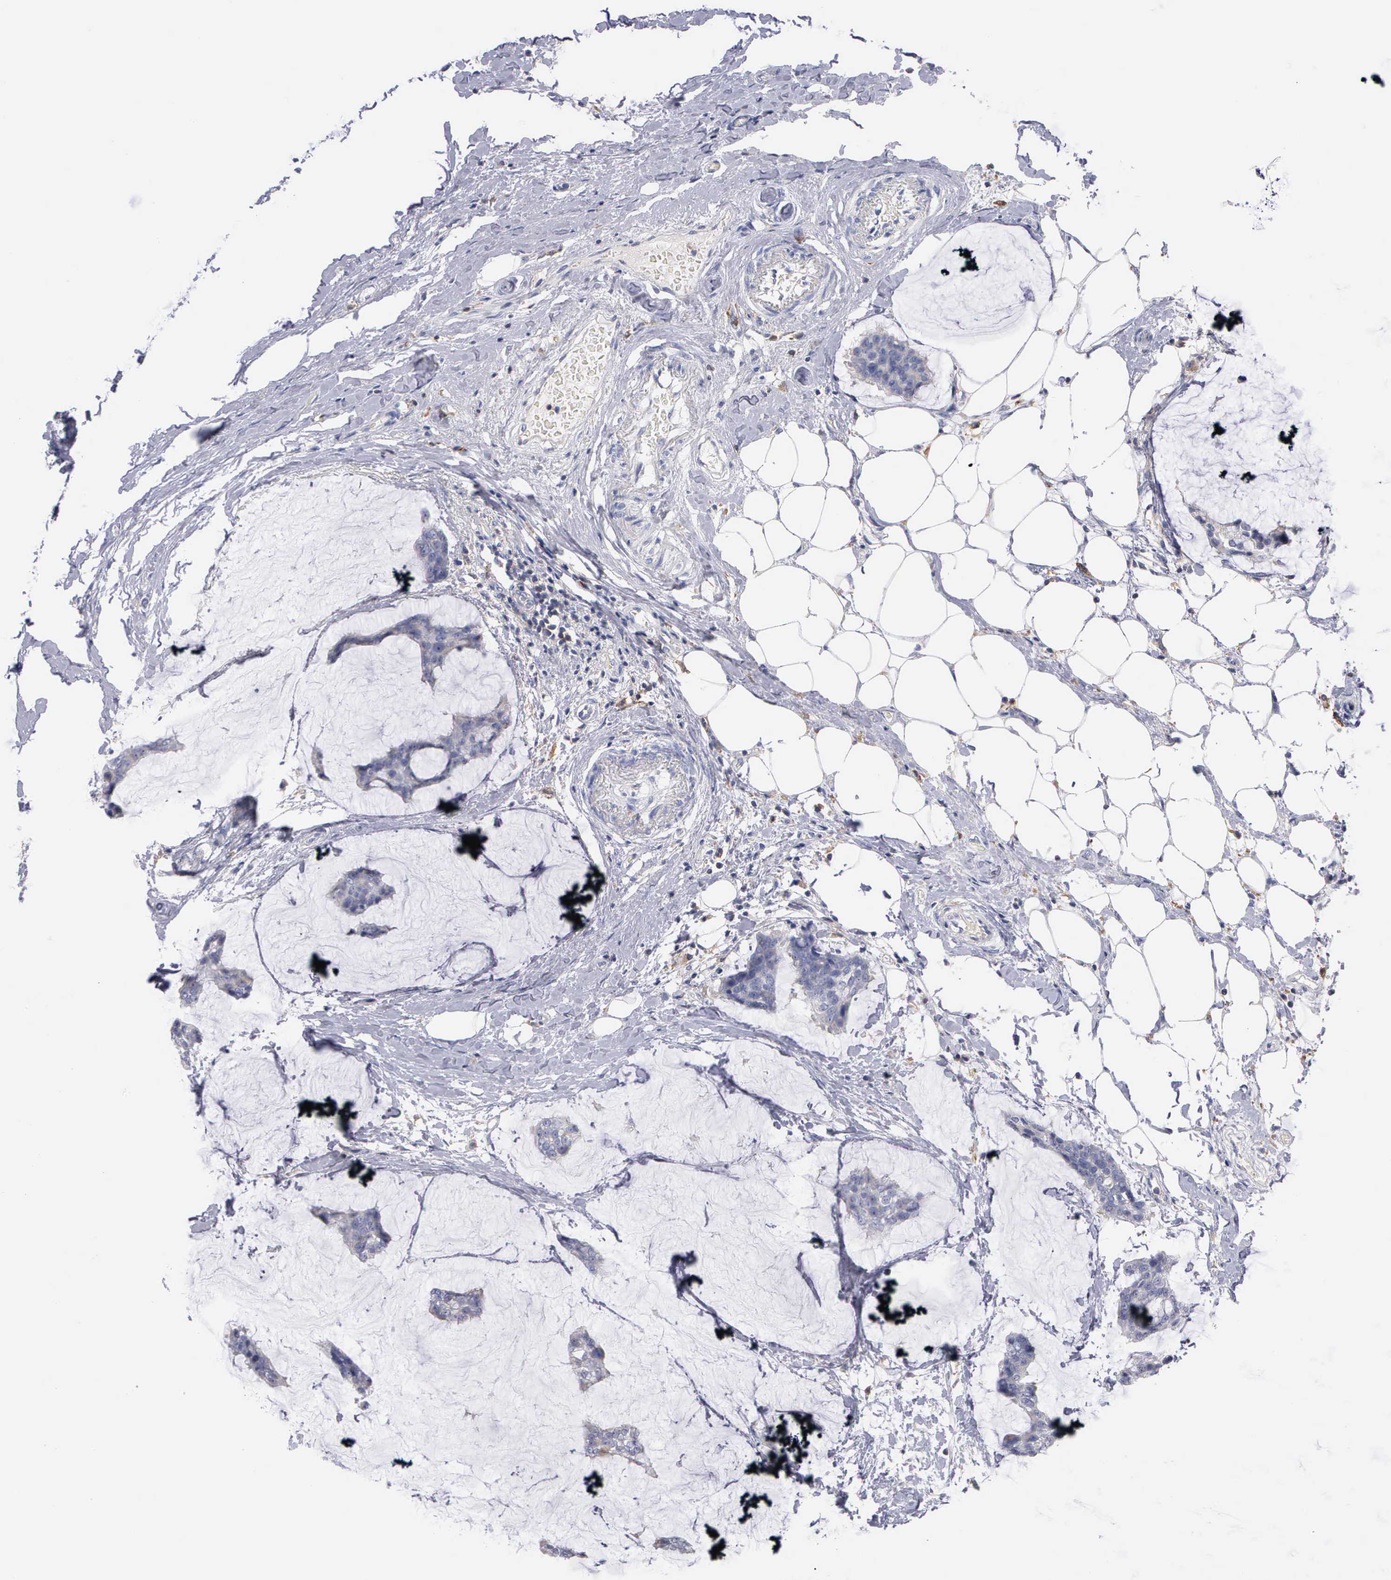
{"staining": {"intensity": "negative", "quantity": "none", "location": "none"}, "tissue": "breast cancer", "cell_type": "Tumor cells", "image_type": "cancer", "snomed": [{"axis": "morphology", "description": "Duct carcinoma"}, {"axis": "topography", "description": "Breast"}], "caption": "The immunohistochemistry photomicrograph has no significant staining in tumor cells of breast cancer tissue. Nuclei are stained in blue.", "gene": "PTGS2", "patient": {"sex": "female", "age": 93}}